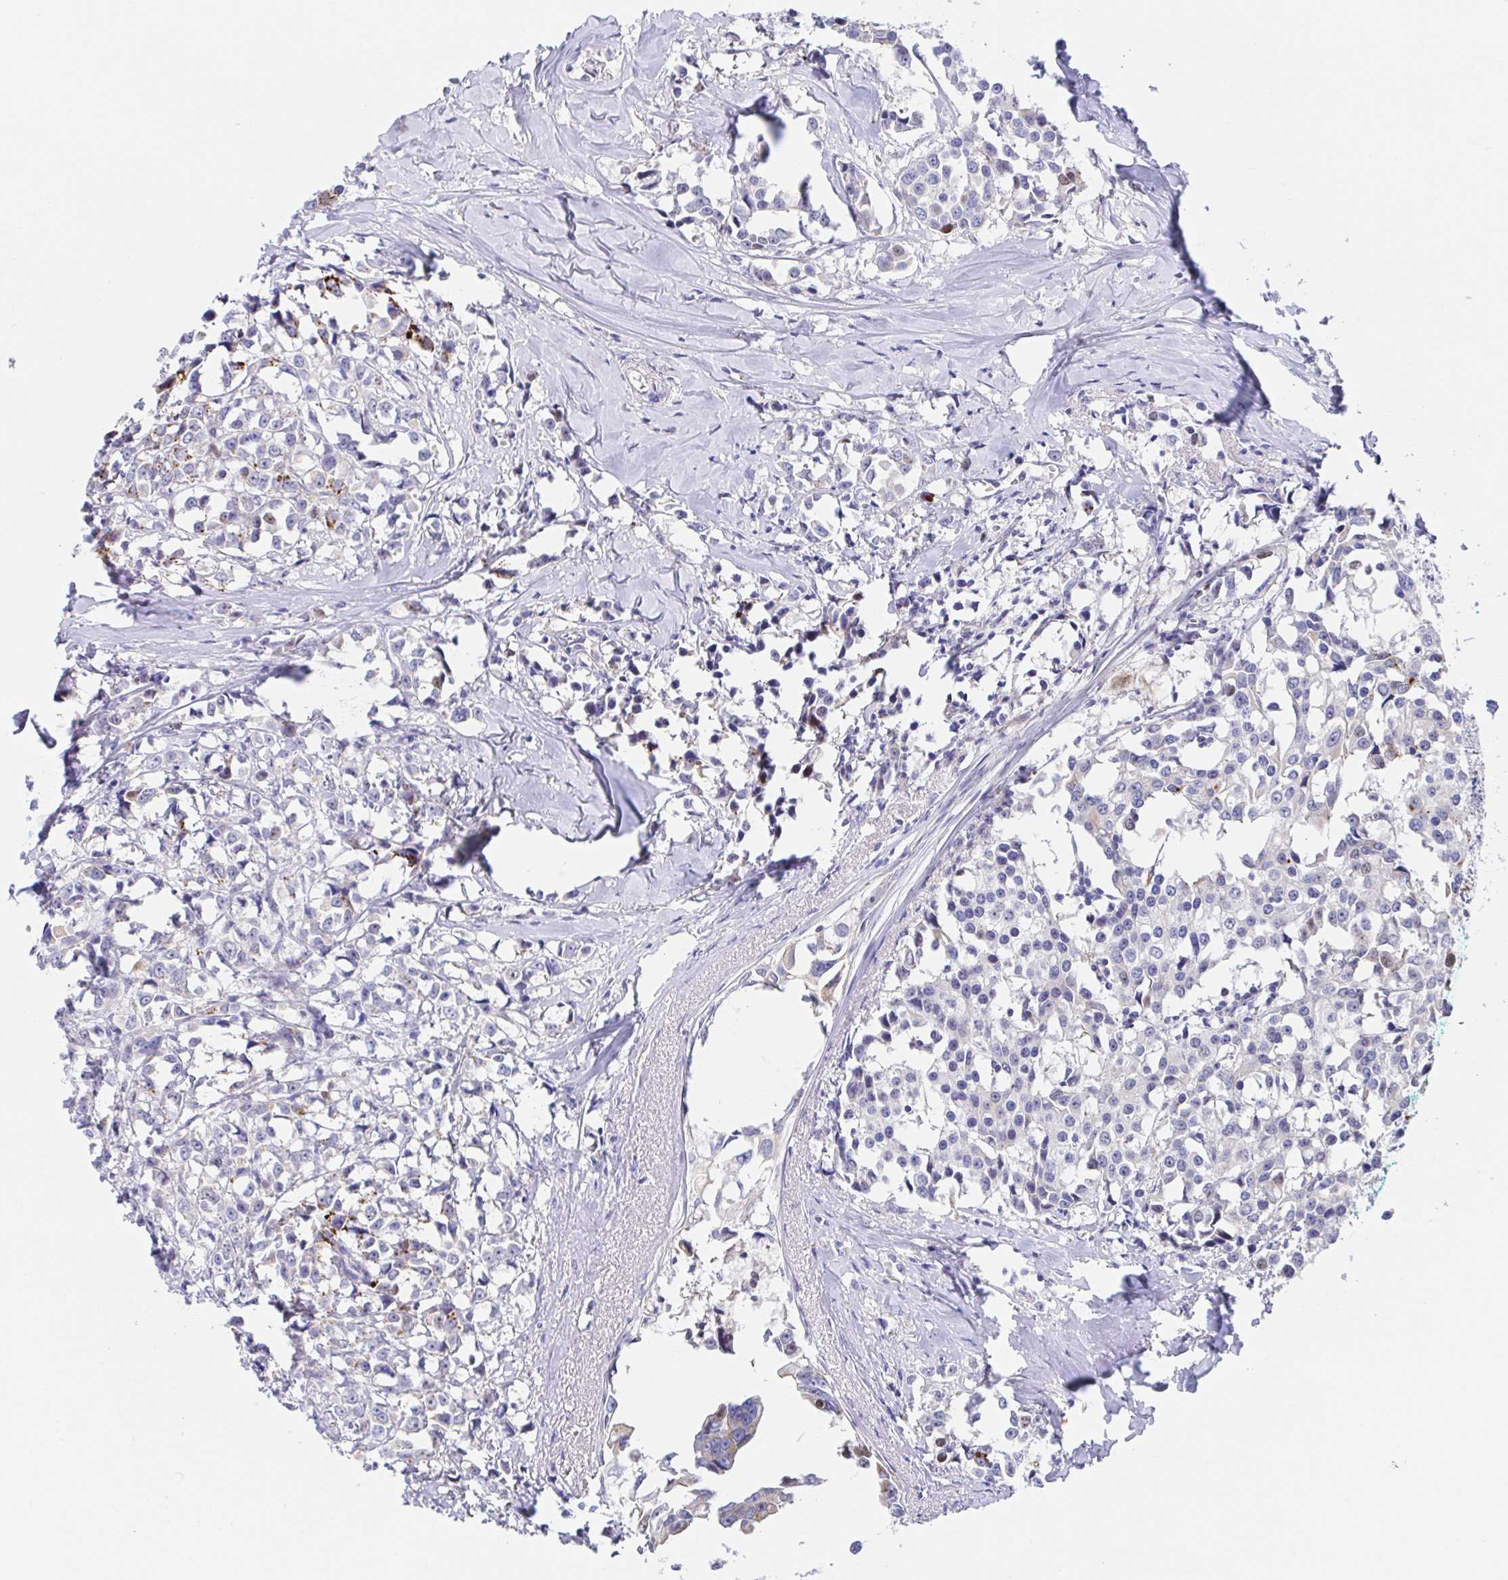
{"staining": {"intensity": "moderate", "quantity": "<25%", "location": "nuclear"}, "tissue": "breast cancer", "cell_type": "Tumor cells", "image_type": "cancer", "snomed": [{"axis": "morphology", "description": "Duct carcinoma"}, {"axis": "topography", "description": "Breast"}], "caption": "IHC (DAB) staining of breast cancer displays moderate nuclear protein staining in approximately <25% of tumor cells.", "gene": "TIMELESS", "patient": {"sex": "female", "age": 80}}